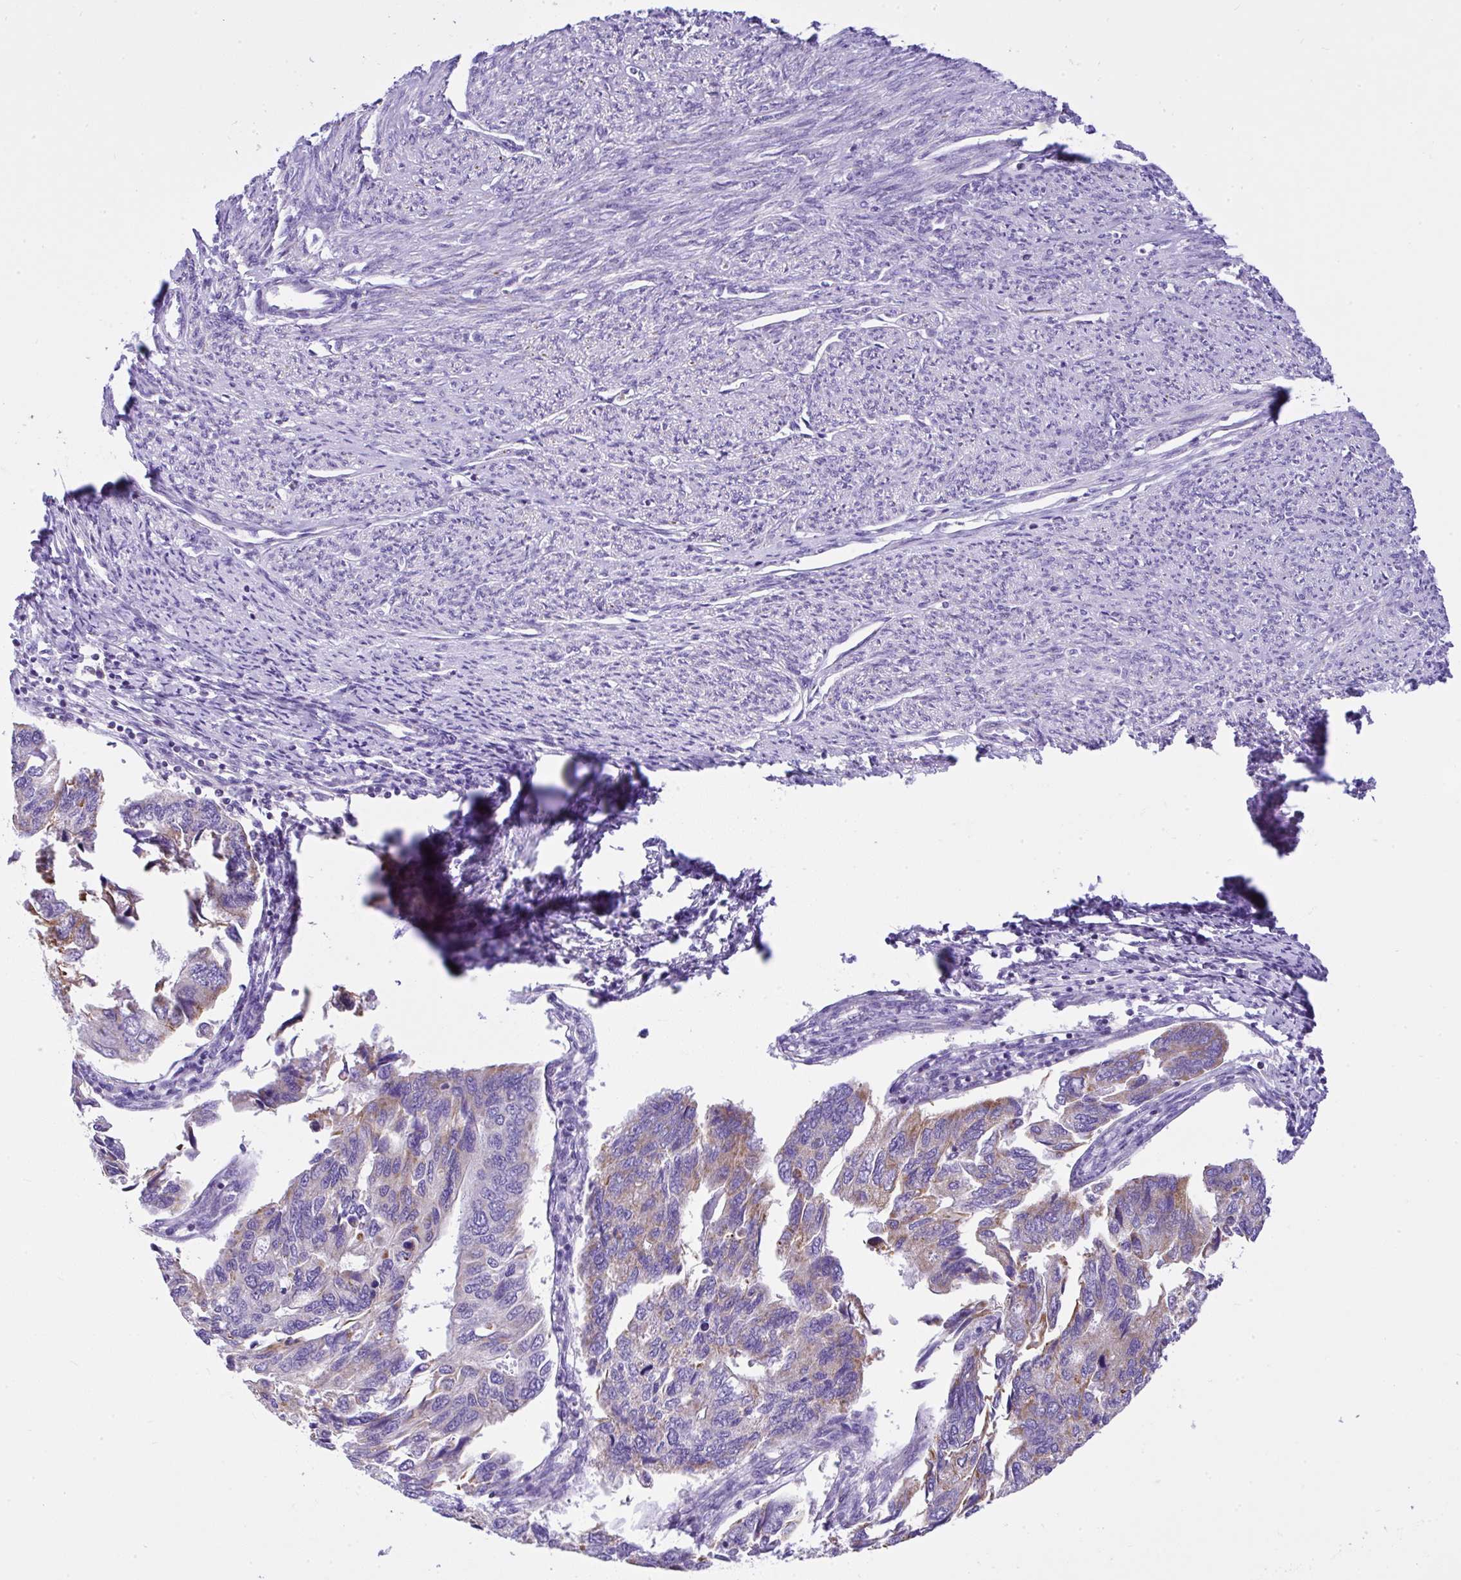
{"staining": {"intensity": "weak", "quantity": "<25%", "location": "cytoplasmic/membranous"}, "tissue": "endometrial cancer", "cell_type": "Tumor cells", "image_type": "cancer", "snomed": [{"axis": "morphology", "description": "Carcinoma, NOS"}, {"axis": "topography", "description": "Uterus"}], "caption": "A high-resolution image shows IHC staining of endometrial cancer (carcinoma), which exhibits no significant positivity in tumor cells.", "gene": "SLC13A1", "patient": {"sex": "female", "age": 76}}